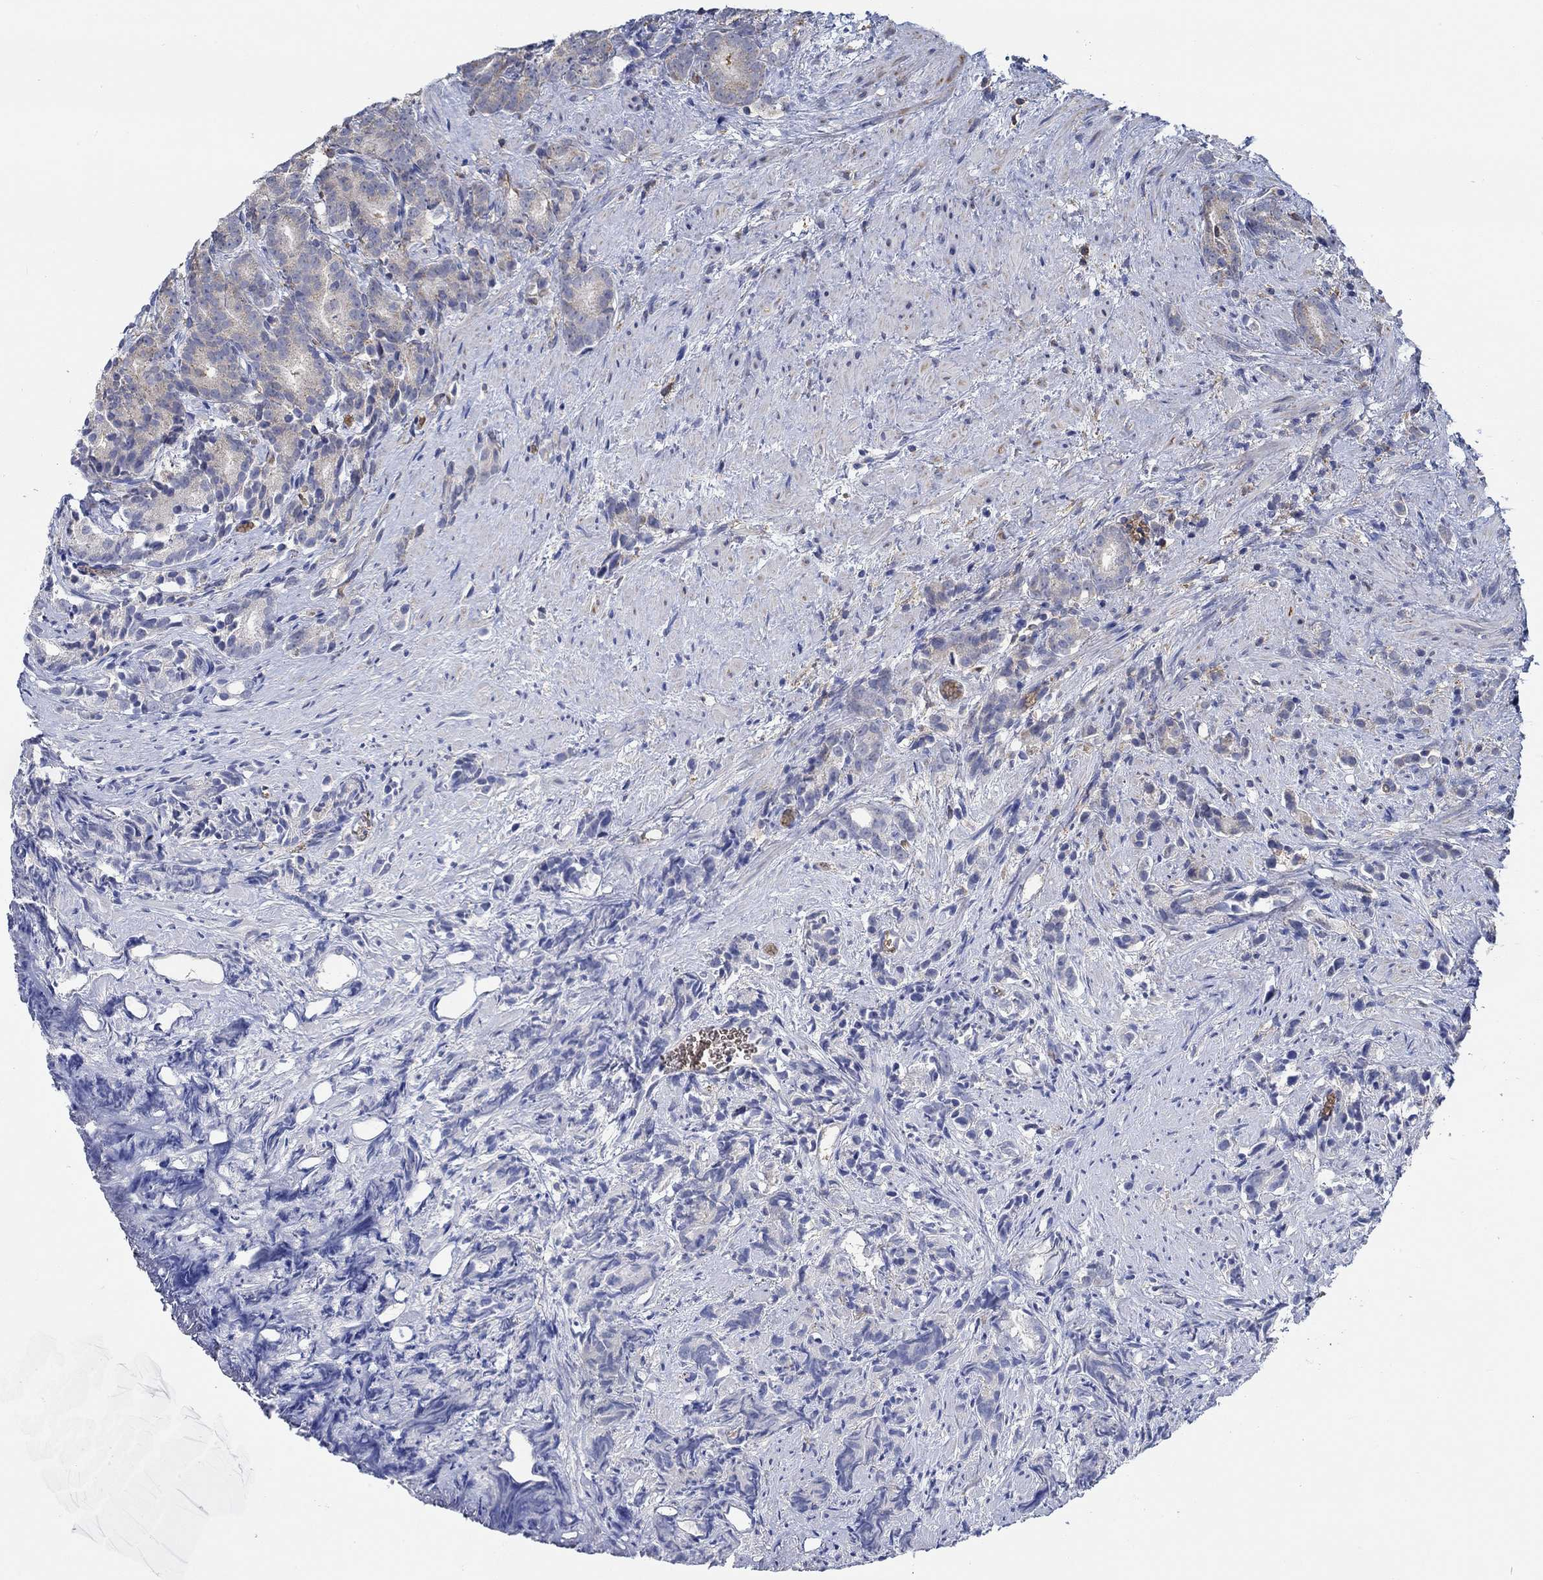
{"staining": {"intensity": "negative", "quantity": "none", "location": "none"}, "tissue": "prostate cancer", "cell_type": "Tumor cells", "image_type": "cancer", "snomed": [{"axis": "morphology", "description": "Adenocarcinoma, High grade"}, {"axis": "topography", "description": "Prostate"}], "caption": "Immunohistochemical staining of prostate cancer displays no significant positivity in tumor cells.", "gene": "MPP1", "patient": {"sex": "male", "age": 90}}